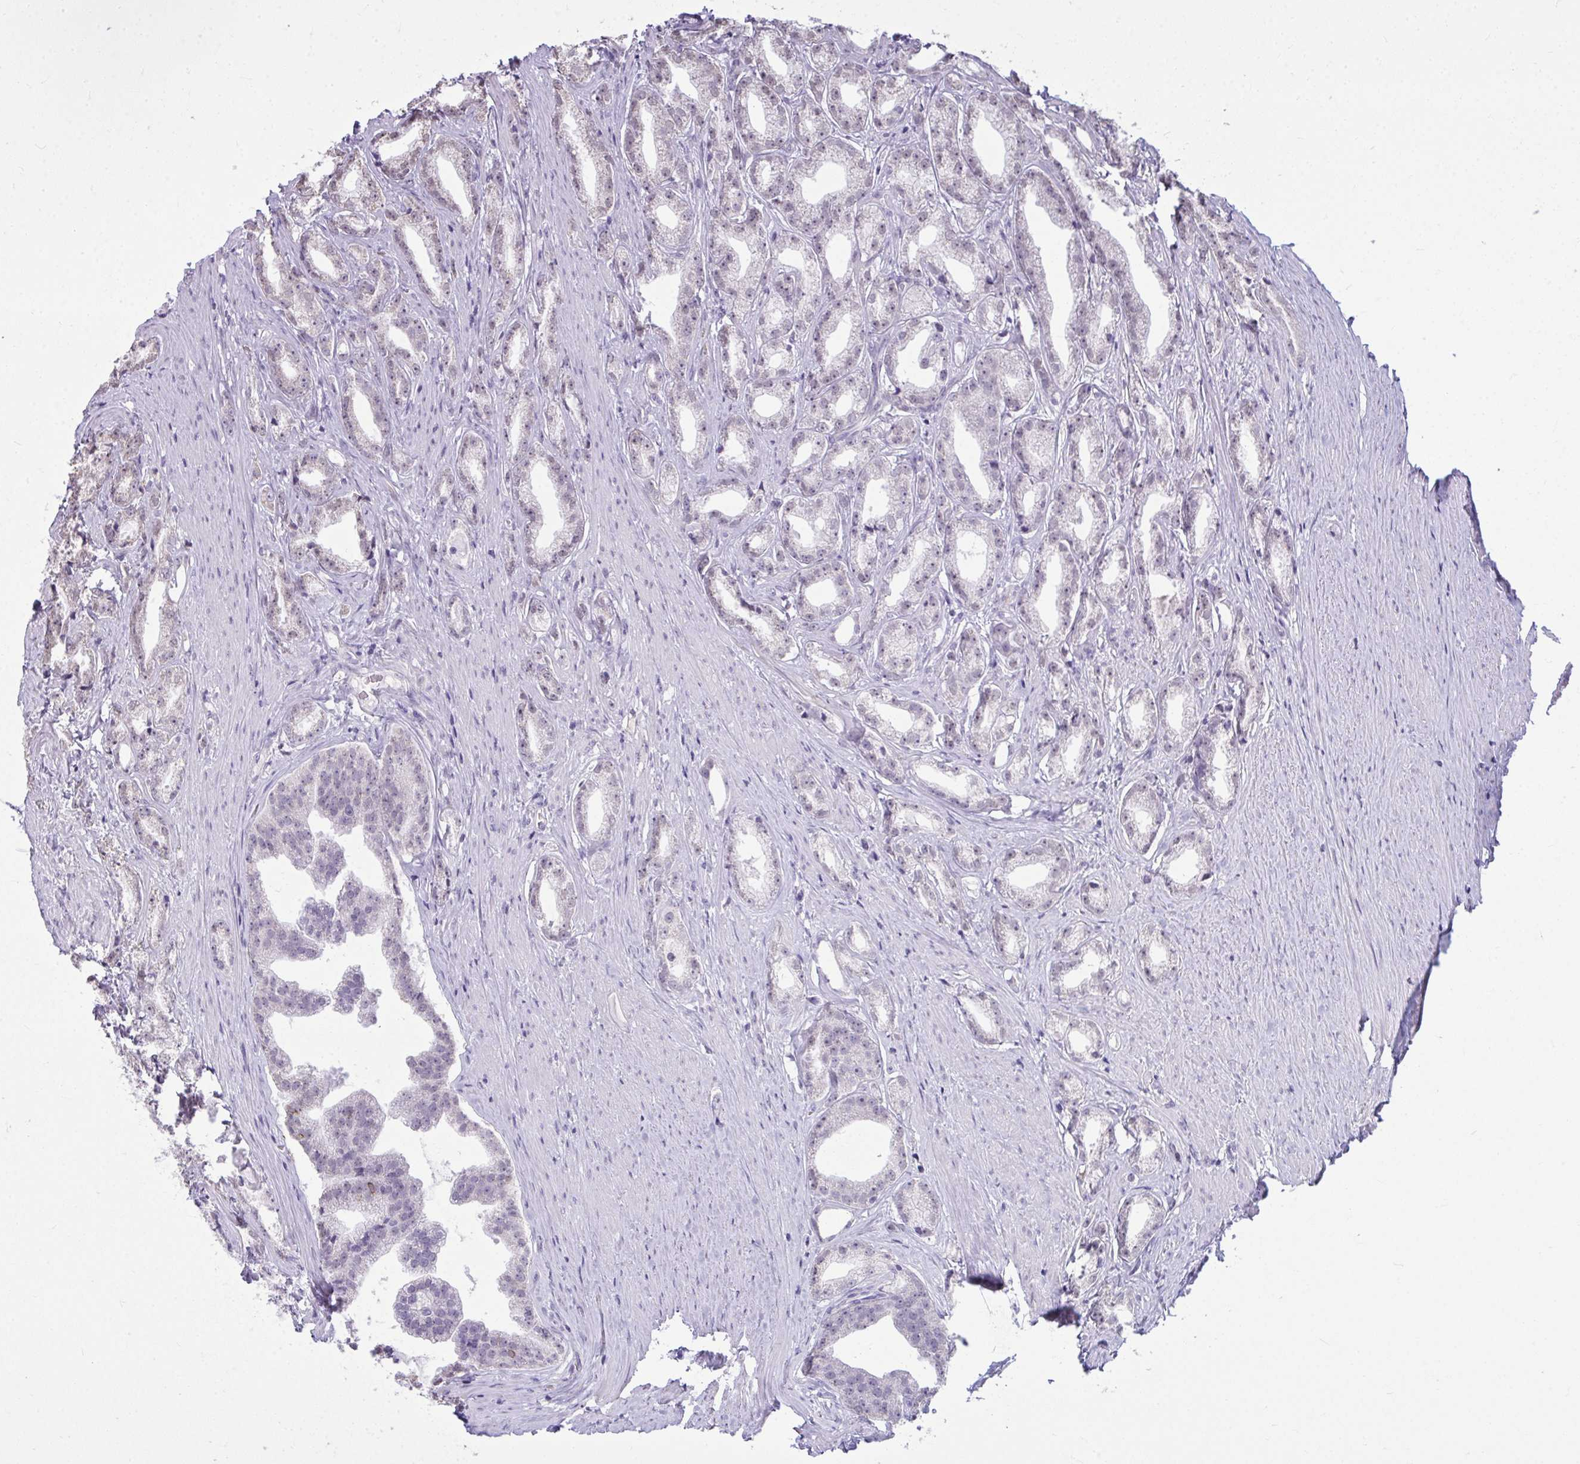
{"staining": {"intensity": "weak", "quantity": "<25%", "location": "nuclear"}, "tissue": "prostate cancer", "cell_type": "Tumor cells", "image_type": "cancer", "snomed": [{"axis": "morphology", "description": "Adenocarcinoma, Low grade"}, {"axis": "topography", "description": "Prostate"}], "caption": "DAB (3,3'-diaminobenzidine) immunohistochemical staining of adenocarcinoma (low-grade) (prostate) shows no significant staining in tumor cells. (DAB (3,3'-diaminobenzidine) immunohistochemistry, high magnification).", "gene": "NPPA", "patient": {"sex": "male", "age": 65}}